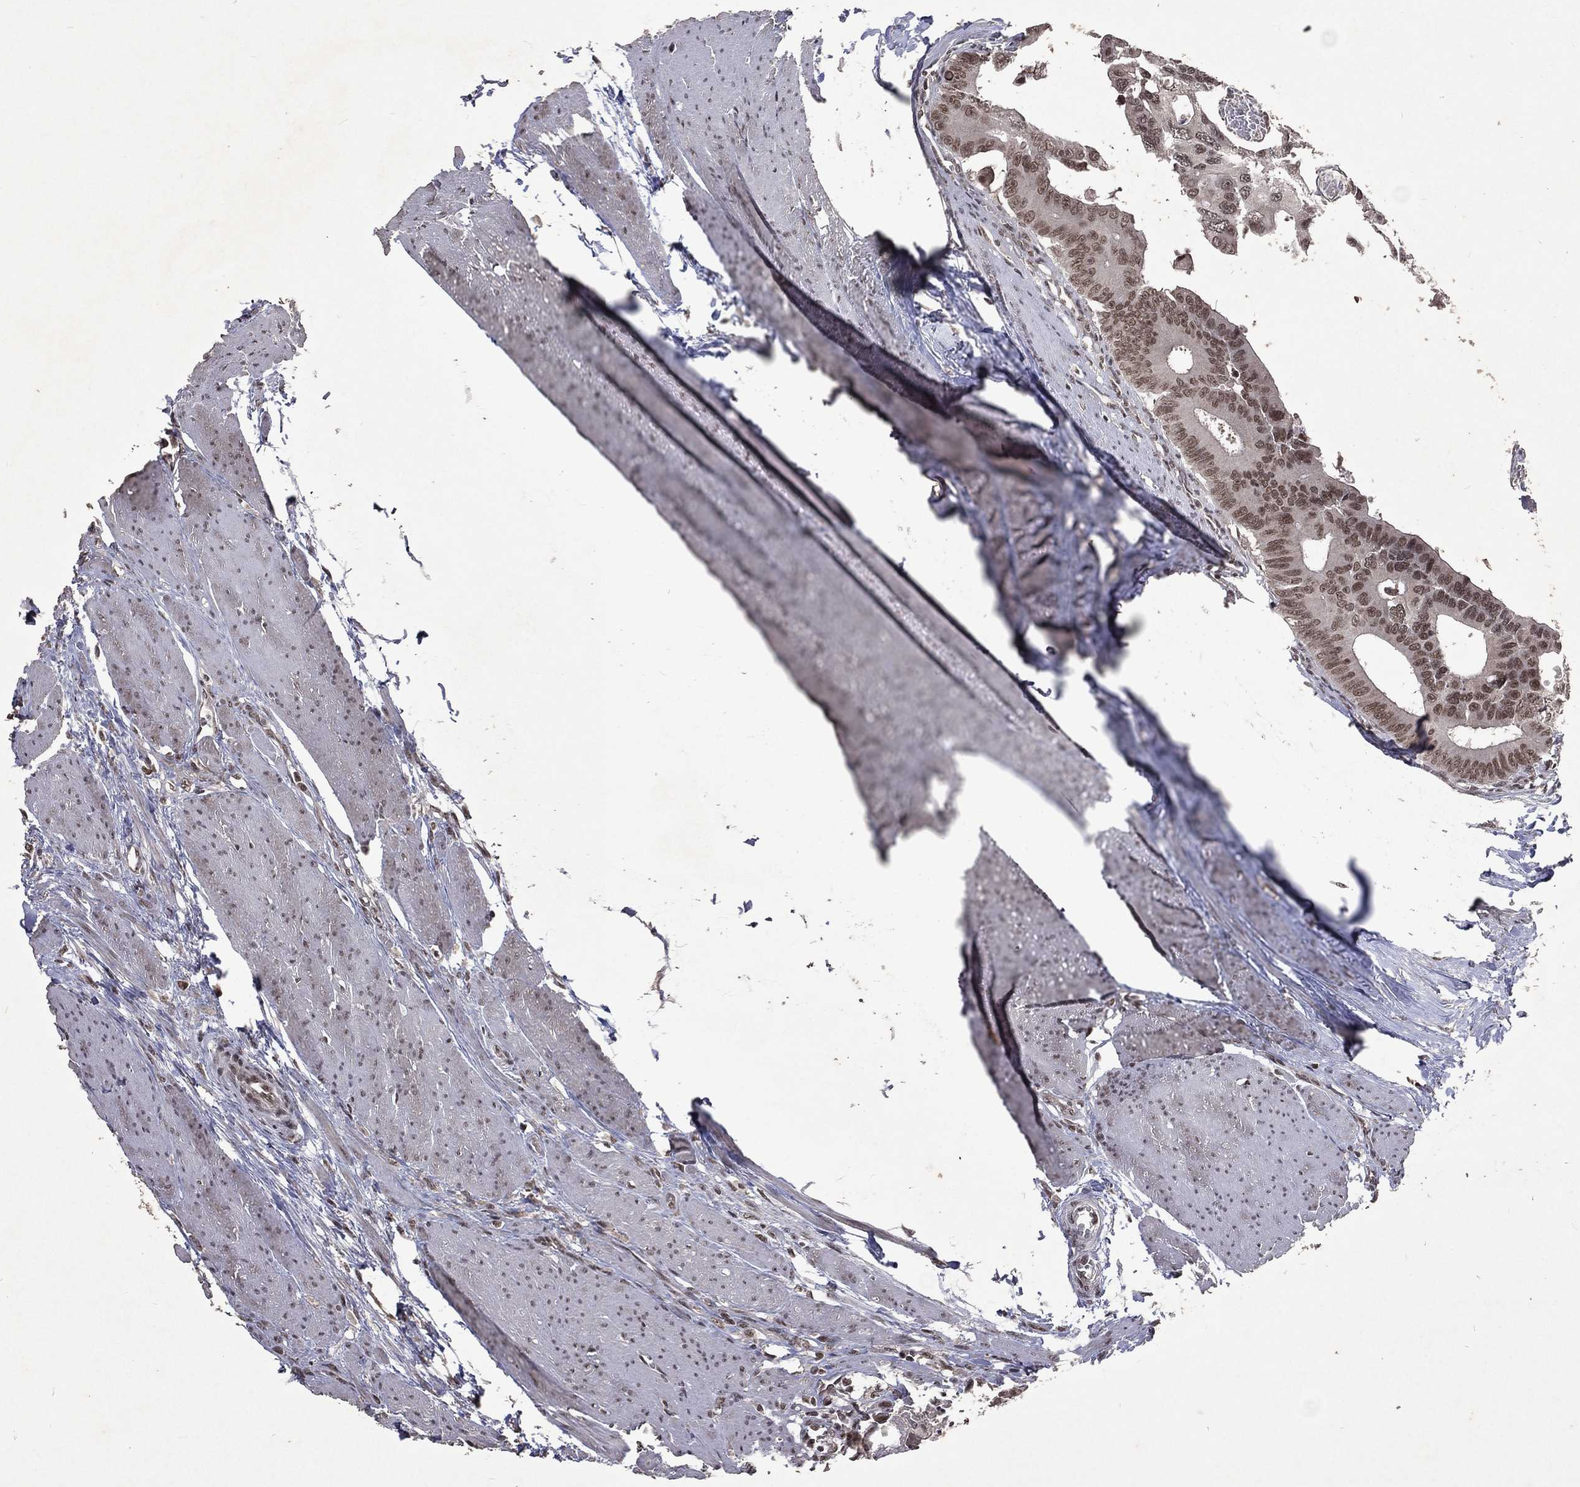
{"staining": {"intensity": "weak", "quantity": ">75%", "location": "nuclear"}, "tissue": "colorectal cancer", "cell_type": "Tumor cells", "image_type": "cancer", "snomed": [{"axis": "morphology", "description": "Adenocarcinoma, NOS"}, {"axis": "topography", "description": "Rectum"}], "caption": "This micrograph reveals adenocarcinoma (colorectal) stained with immunohistochemistry (IHC) to label a protein in brown. The nuclear of tumor cells show weak positivity for the protein. Nuclei are counter-stained blue.", "gene": "DMAP1", "patient": {"sex": "male", "age": 64}}